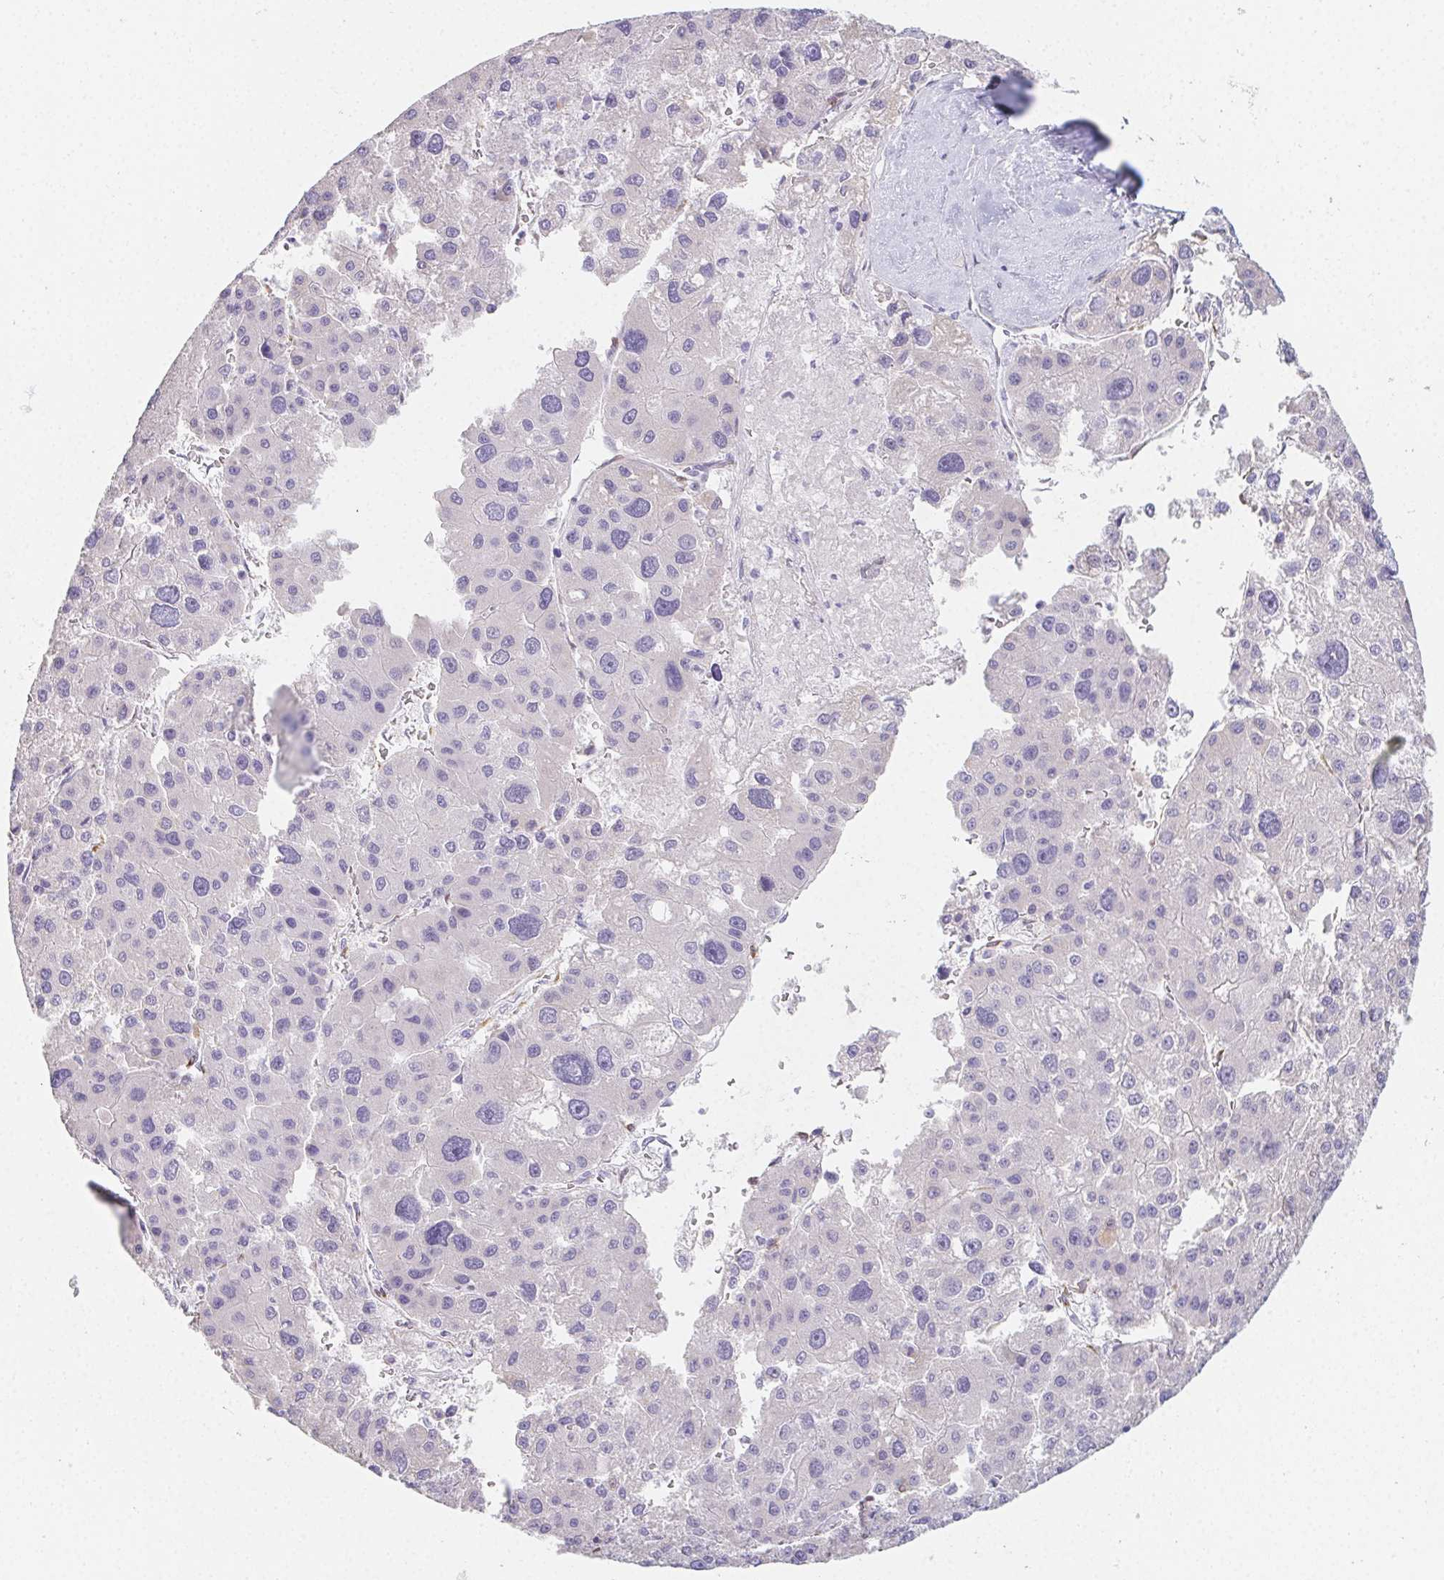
{"staining": {"intensity": "negative", "quantity": "none", "location": "none"}, "tissue": "liver cancer", "cell_type": "Tumor cells", "image_type": "cancer", "snomed": [{"axis": "morphology", "description": "Carcinoma, Hepatocellular, NOS"}, {"axis": "topography", "description": "Liver"}], "caption": "DAB immunohistochemical staining of hepatocellular carcinoma (liver) displays no significant expression in tumor cells.", "gene": "HRC", "patient": {"sex": "male", "age": 73}}